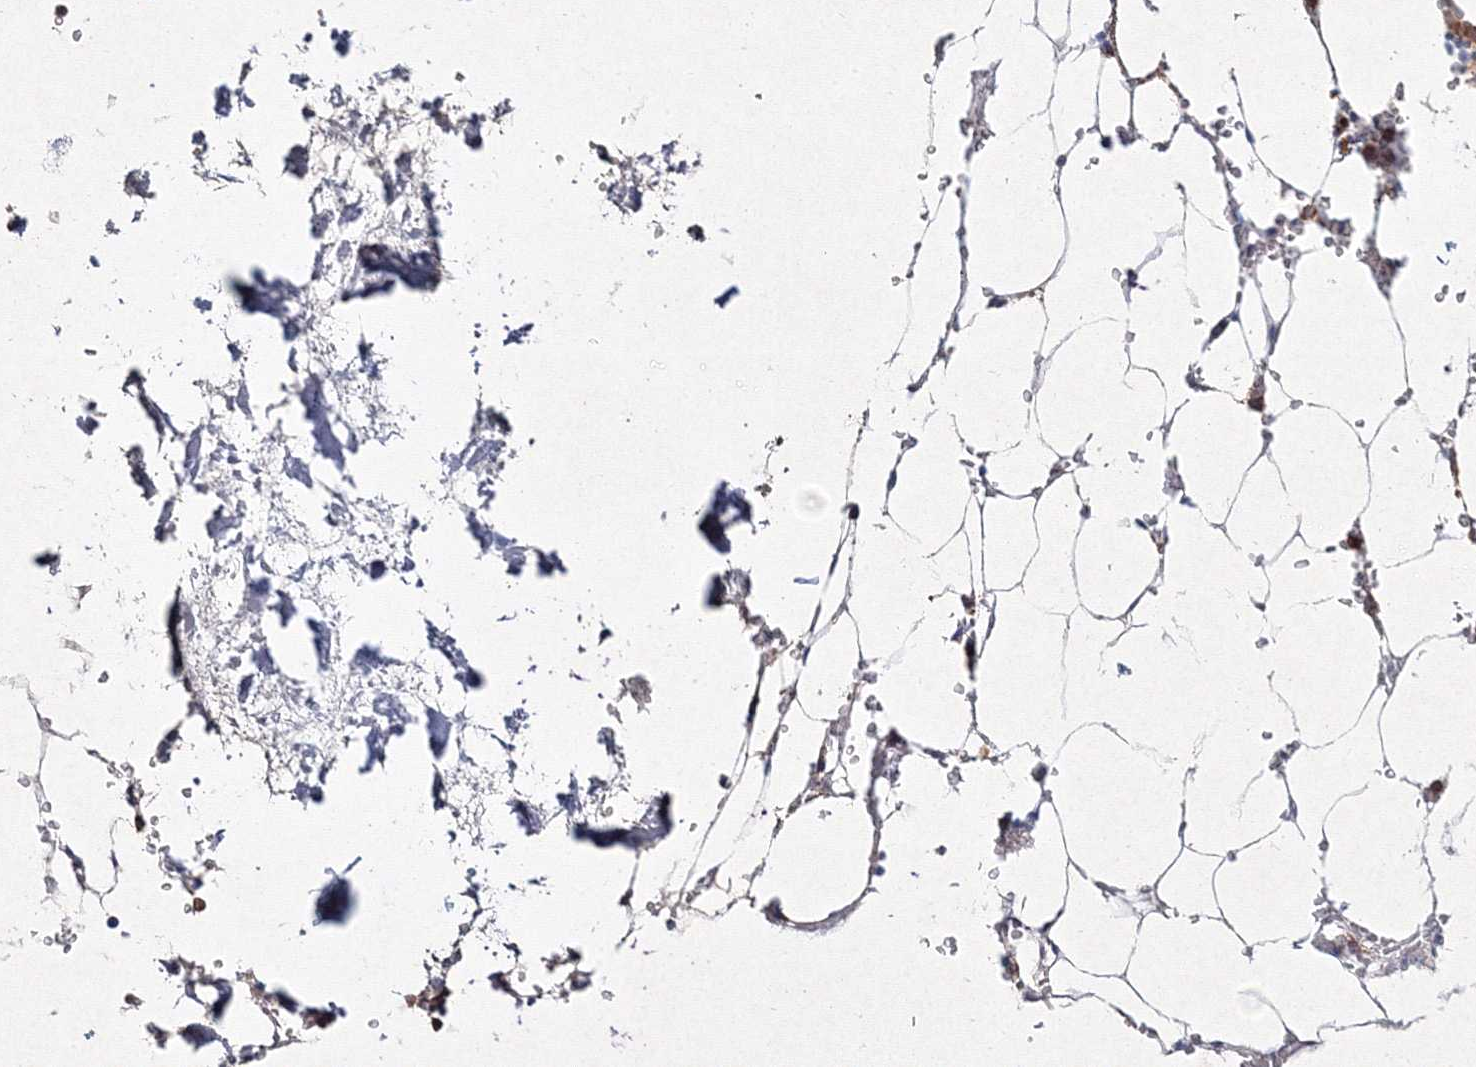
{"staining": {"intensity": "strong", "quantity": "25%-75%", "location": "cytoplasmic/membranous"}, "tissue": "bone marrow", "cell_type": "Hematopoietic cells", "image_type": "normal", "snomed": [{"axis": "morphology", "description": "Normal tissue, NOS"}, {"axis": "topography", "description": "Bone marrow"}], "caption": "Brown immunohistochemical staining in normal human bone marrow exhibits strong cytoplasmic/membranous expression in about 25%-75% of hematopoietic cells.", "gene": "HCST", "patient": {"sex": "male", "age": 70}}